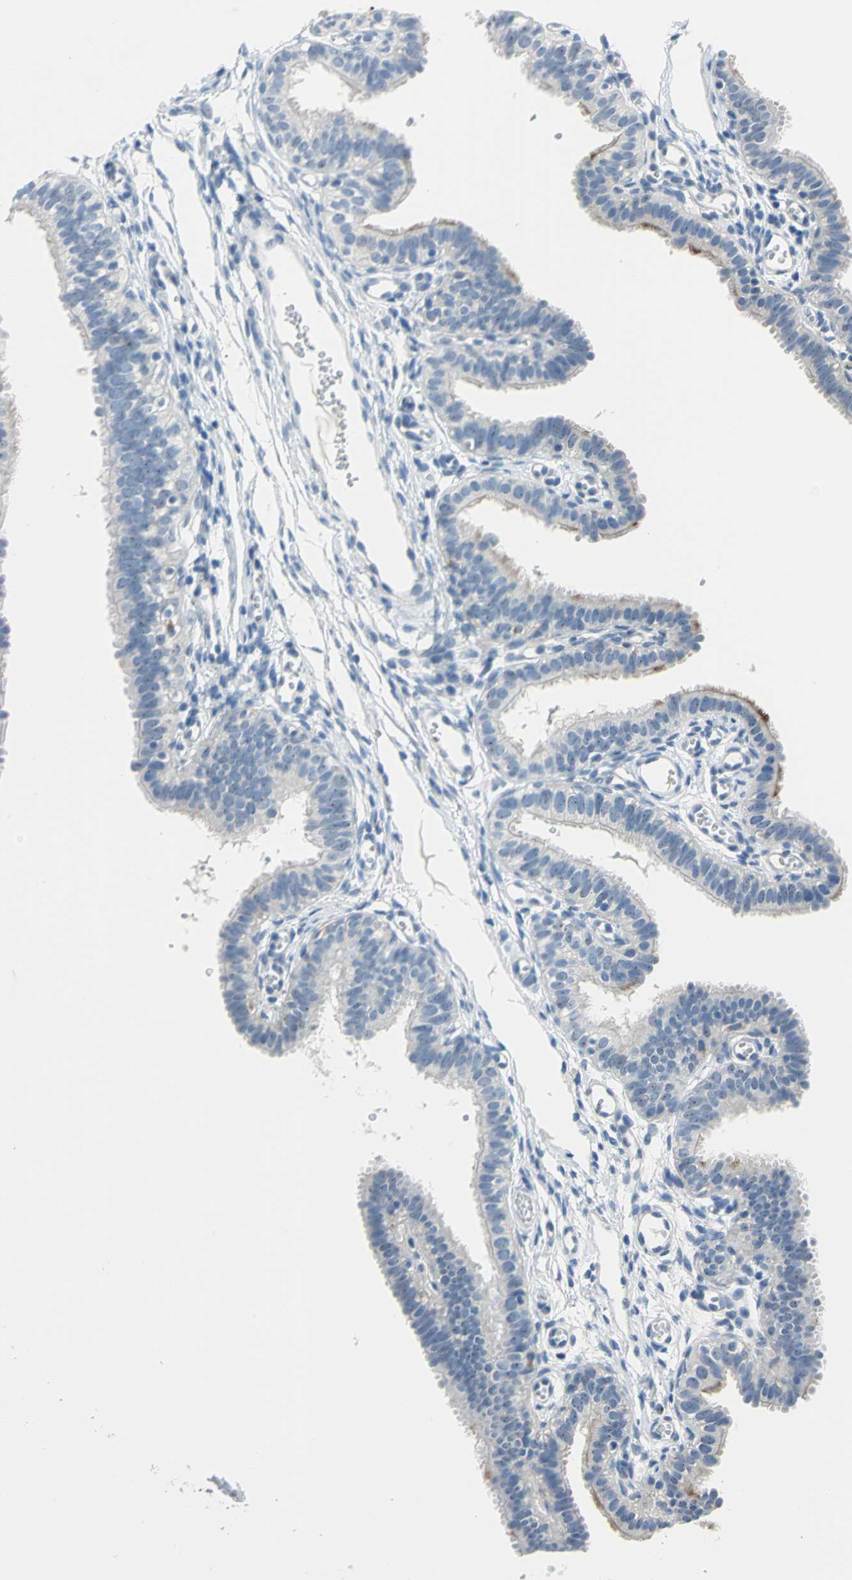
{"staining": {"intensity": "moderate", "quantity": "<25%", "location": "cytoplasmic/membranous"}, "tissue": "fallopian tube", "cell_type": "Glandular cells", "image_type": "normal", "snomed": [{"axis": "morphology", "description": "Normal tissue, NOS"}, {"axis": "topography", "description": "Fallopian tube"}, {"axis": "topography", "description": "Placenta"}], "caption": "Immunohistochemistry (IHC) of unremarkable human fallopian tube demonstrates low levels of moderate cytoplasmic/membranous staining in approximately <25% of glandular cells. Immunohistochemistry (IHC) stains the protein of interest in brown and the nuclei are stained blue.", "gene": "MUC4", "patient": {"sex": "female", "age": 34}}